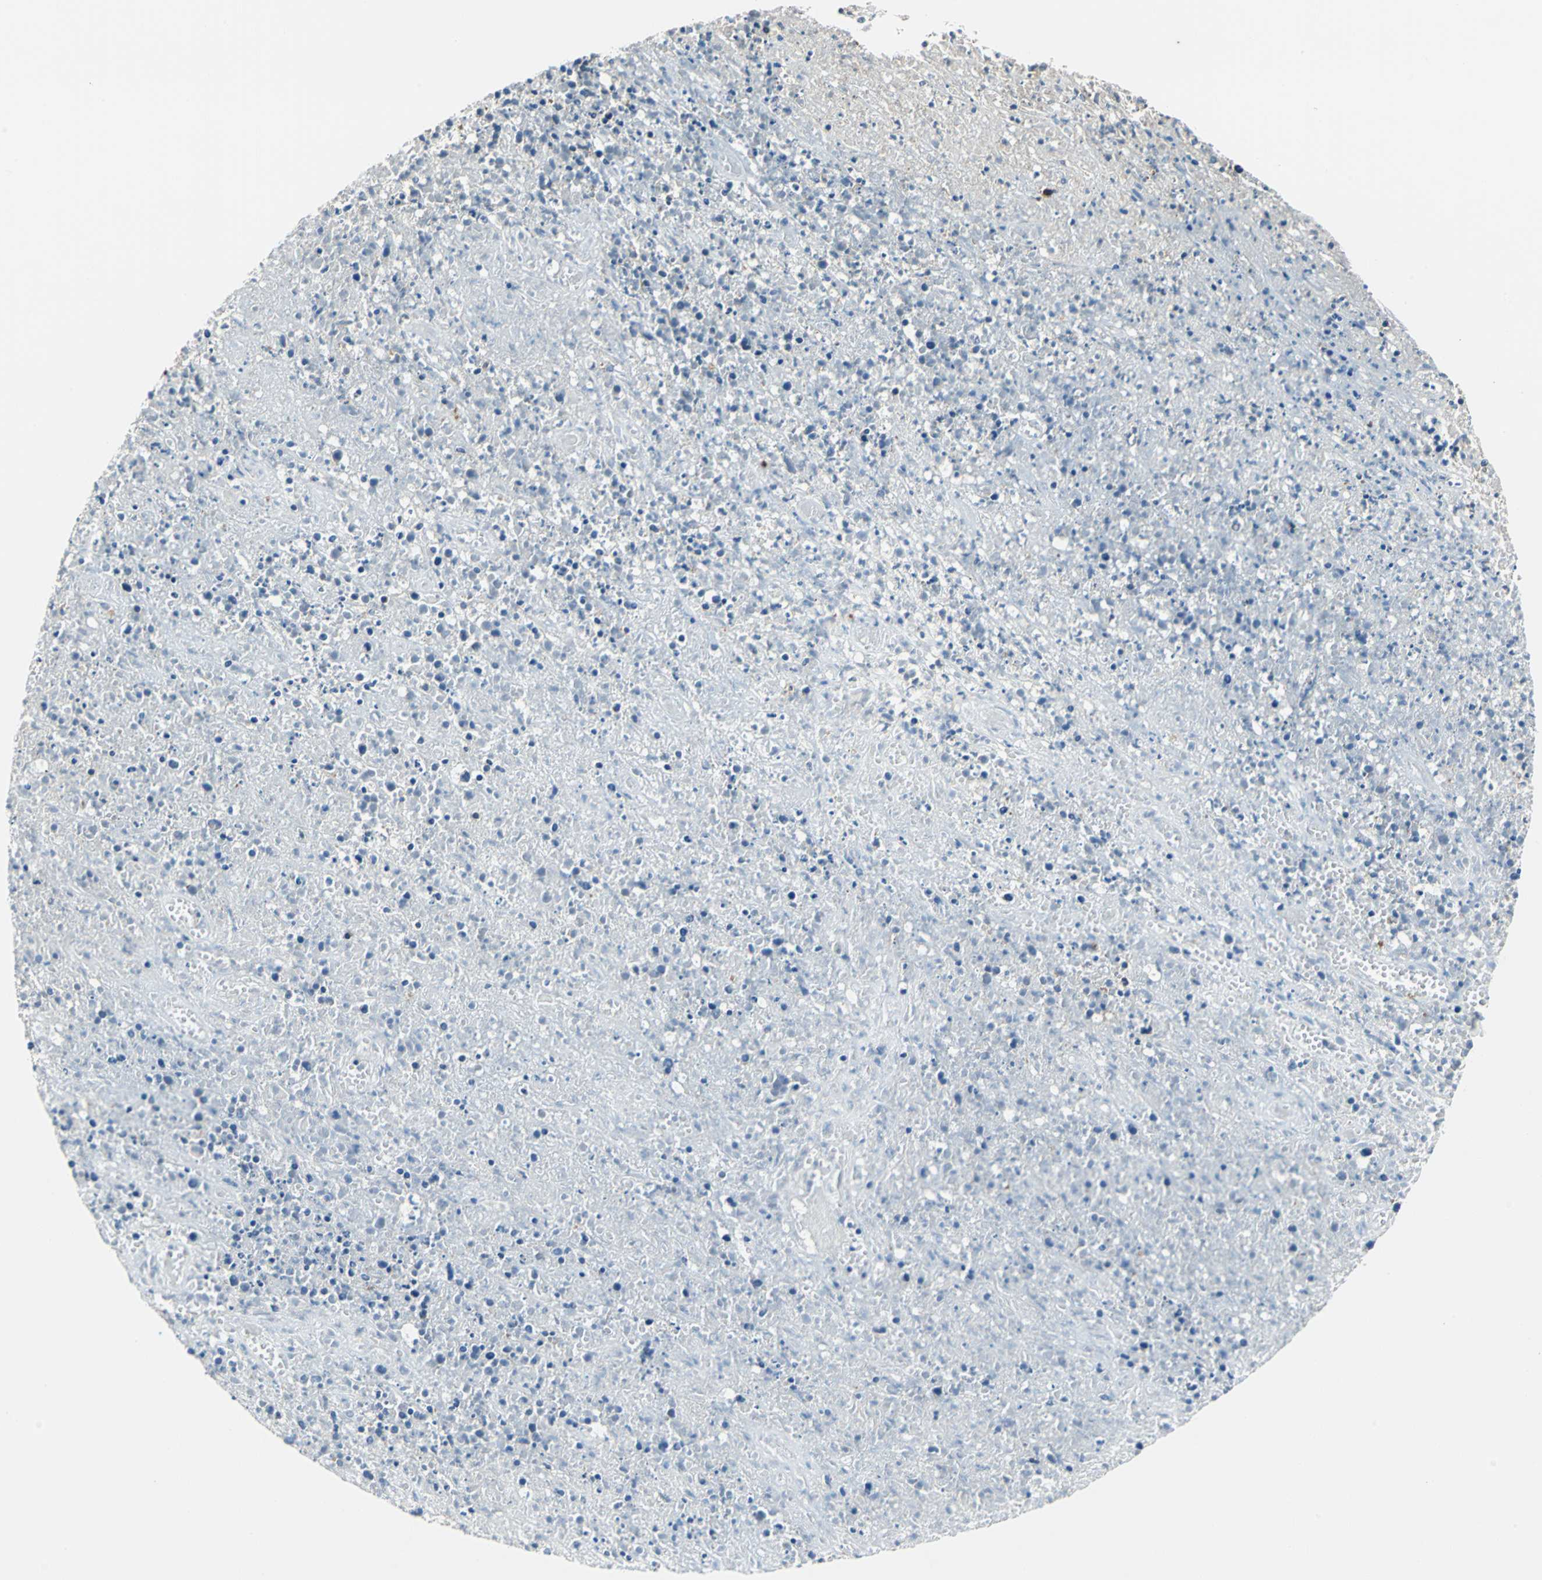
{"staining": {"intensity": "negative", "quantity": "none", "location": "none"}, "tissue": "lymphoma", "cell_type": "Tumor cells", "image_type": "cancer", "snomed": [{"axis": "morphology", "description": "Malignant lymphoma, non-Hodgkin's type, High grade"}, {"axis": "topography", "description": "Lymph node"}], "caption": "The image exhibits no significant positivity in tumor cells of lymphoma.", "gene": "CPA3", "patient": {"sex": "female", "age": 84}}